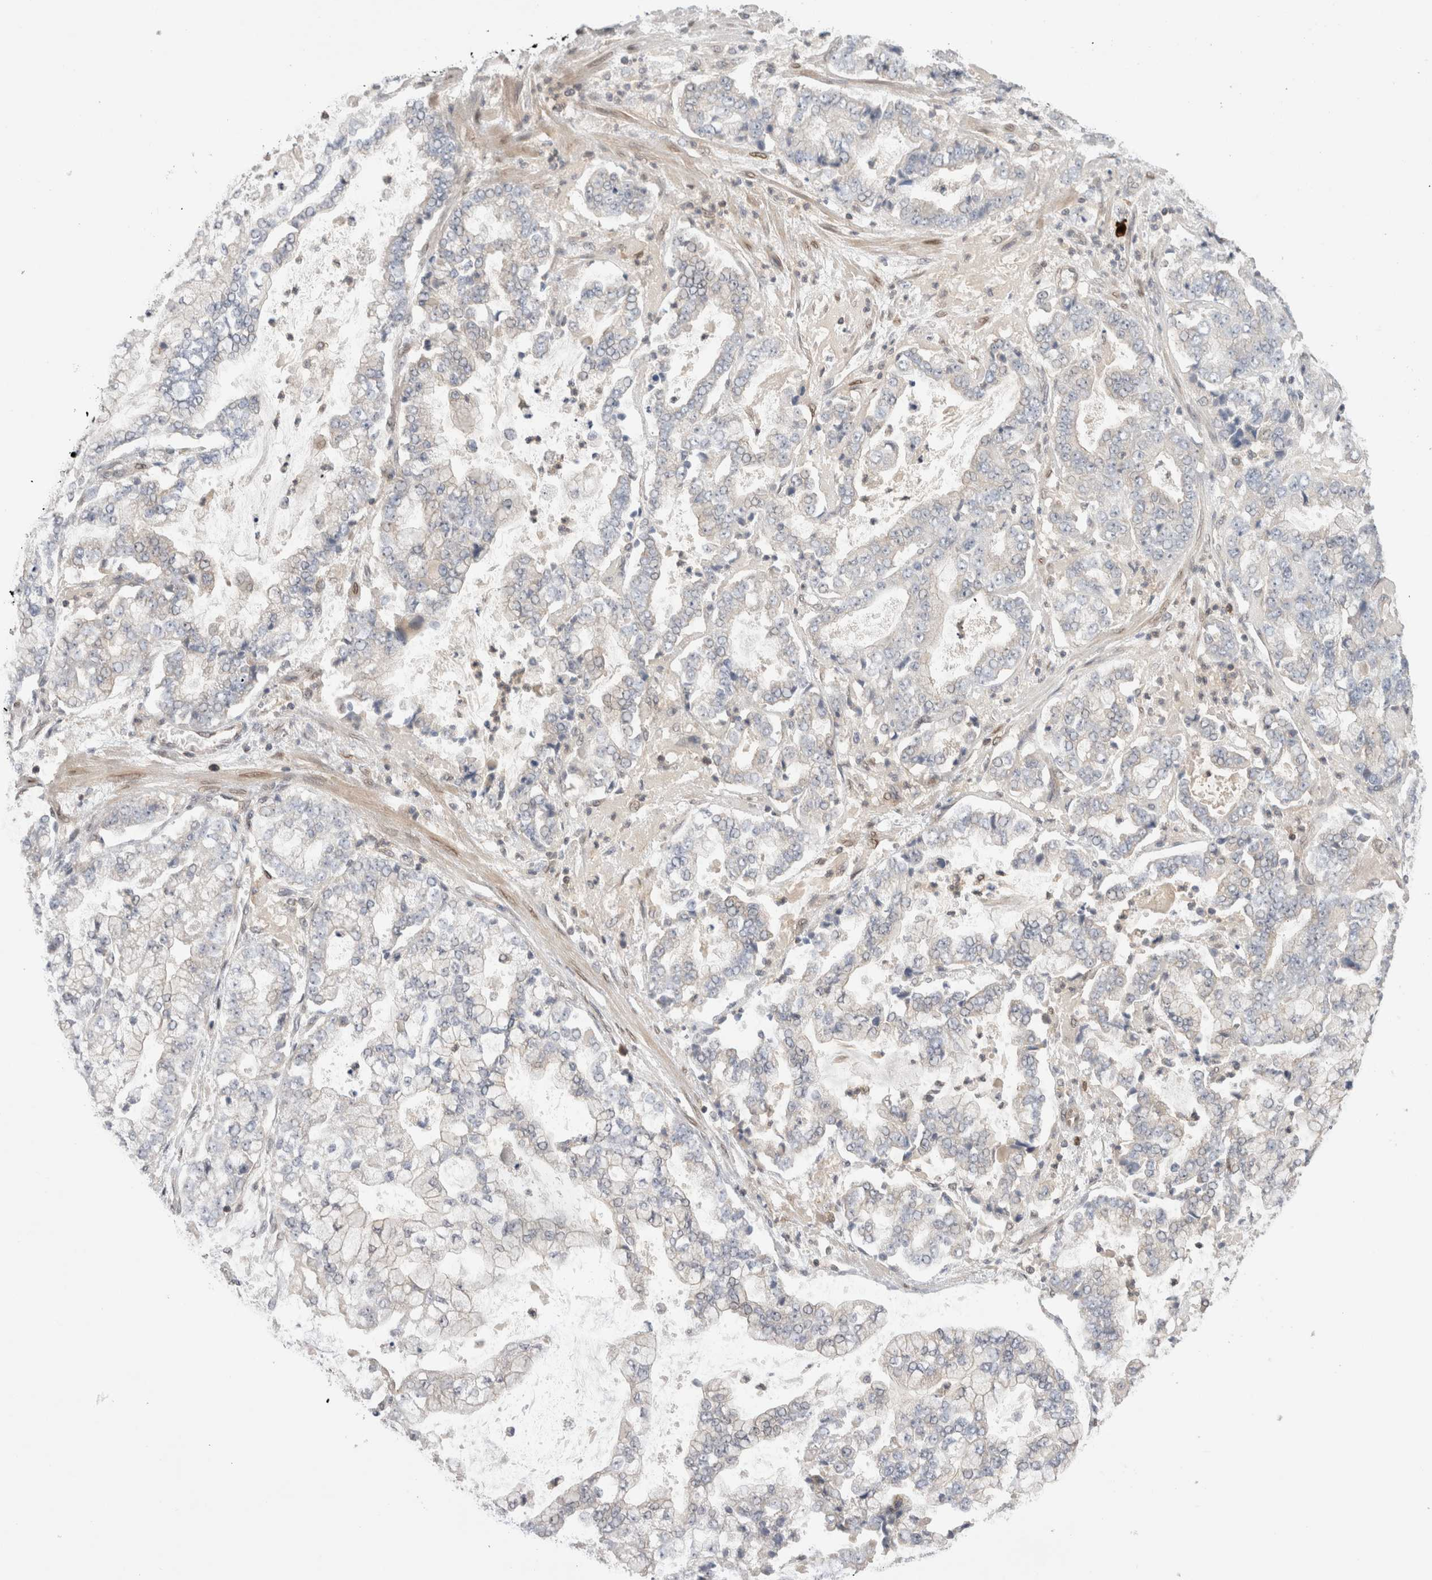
{"staining": {"intensity": "negative", "quantity": "none", "location": "none"}, "tissue": "stomach cancer", "cell_type": "Tumor cells", "image_type": "cancer", "snomed": [{"axis": "morphology", "description": "Adenocarcinoma, NOS"}, {"axis": "topography", "description": "Stomach"}], "caption": "Immunohistochemical staining of adenocarcinoma (stomach) reveals no significant staining in tumor cells.", "gene": "NFKB1", "patient": {"sex": "male", "age": 76}}